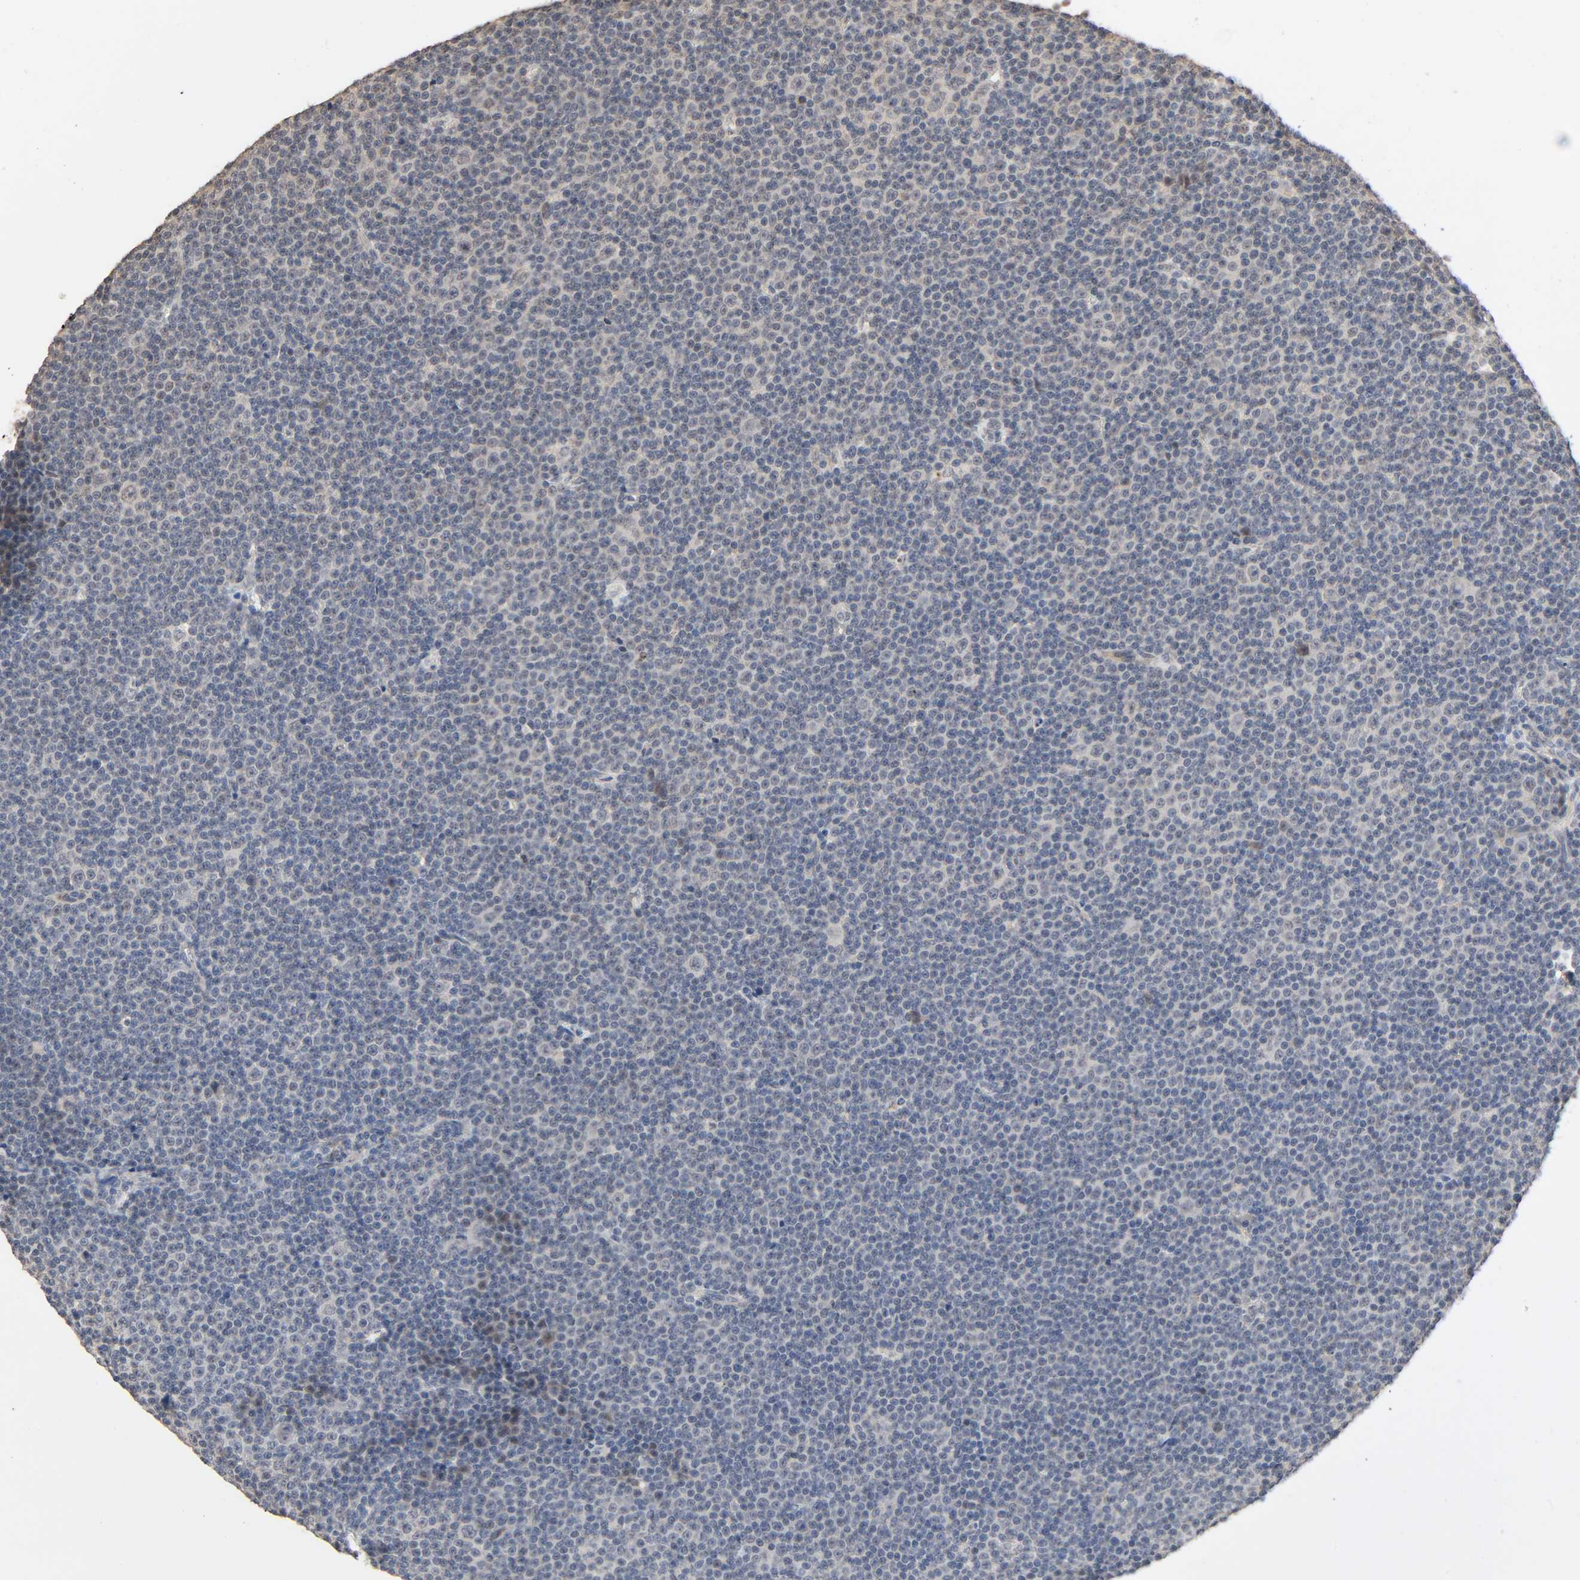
{"staining": {"intensity": "negative", "quantity": "none", "location": "none"}, "tissue": "lymphoma", "cell_type": "Tumor cells", "image_type": "cancer", "snomed": [{"axis": "morphology", "description": "Malignant lymphoma, non-Hodgkin's type, Low grade"}, {"axis": "topography", "description": "Lymph node"}], "caption": "The immunohistochemistry photomicrograph has no significant positivity in tumor cells of malignant lymphoma, non-Hodgkin's type (low-grade) tissue.", "gene": "MAGEA8", "patient": {"sex": "female", "age": 67}}